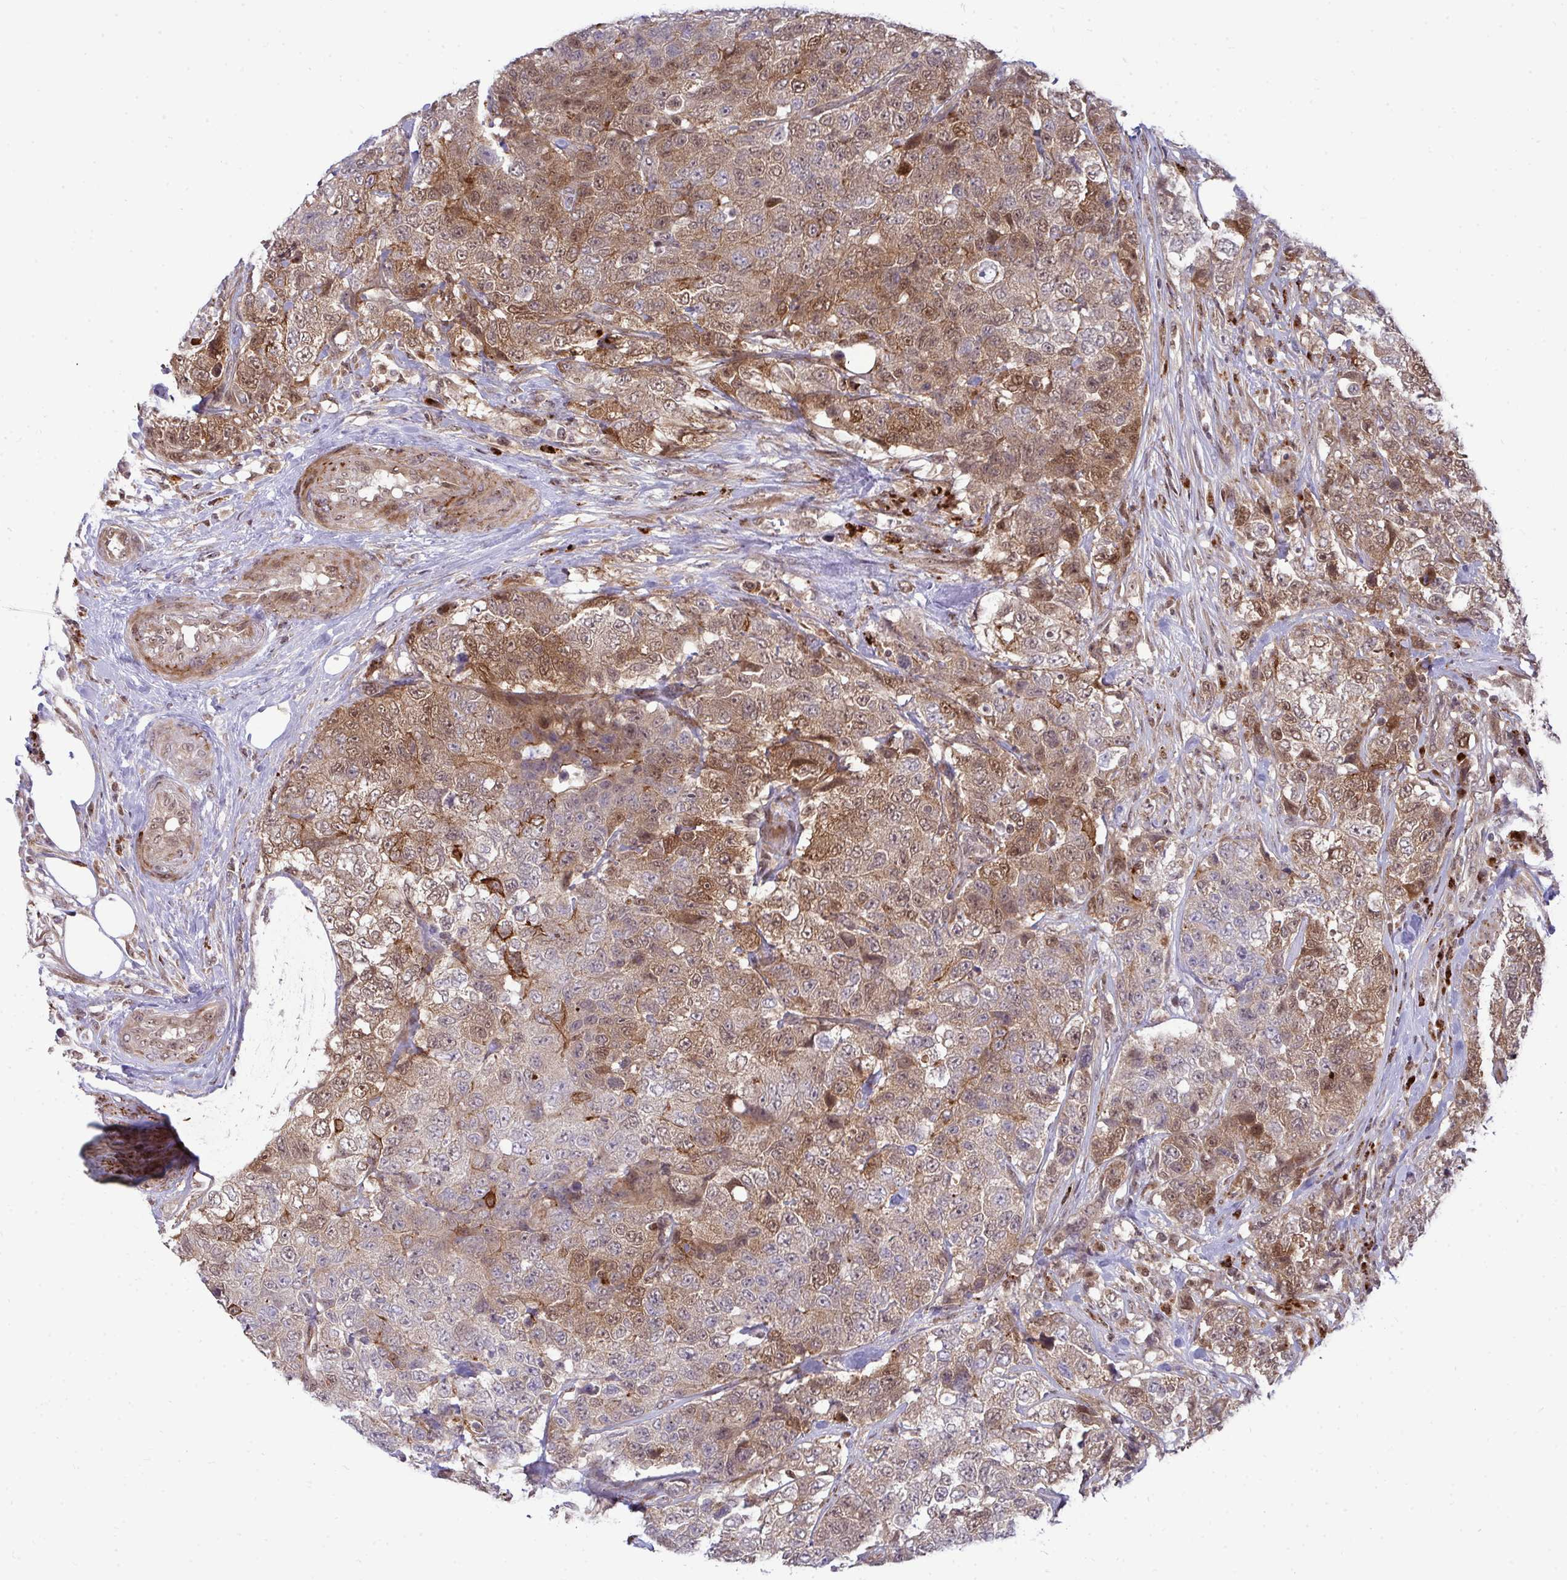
{"staining": {"intensity": "moderate", "quantity": ">75%", "location": "cytoplasmic/membranous,nuclear"}, "tissue": "urothelial cancer", "cell_type": "Tumor cells", "image_type": "cancer", "snomed": [{"axis": "morphology", "description": "Urothelial carcinoma, High grade"}, {"axis": "topography", "description": "Urinary bladder"}], "caption": "Immunohistochemical staining of human urothelial carcinoma (high-grade) shows moderate cytoplasmic/membranous and nuclear protein expression in approximately >75% of tumor cells.", "gene": "TRIM44", "patient": {"sex": "female", "age": 78}}